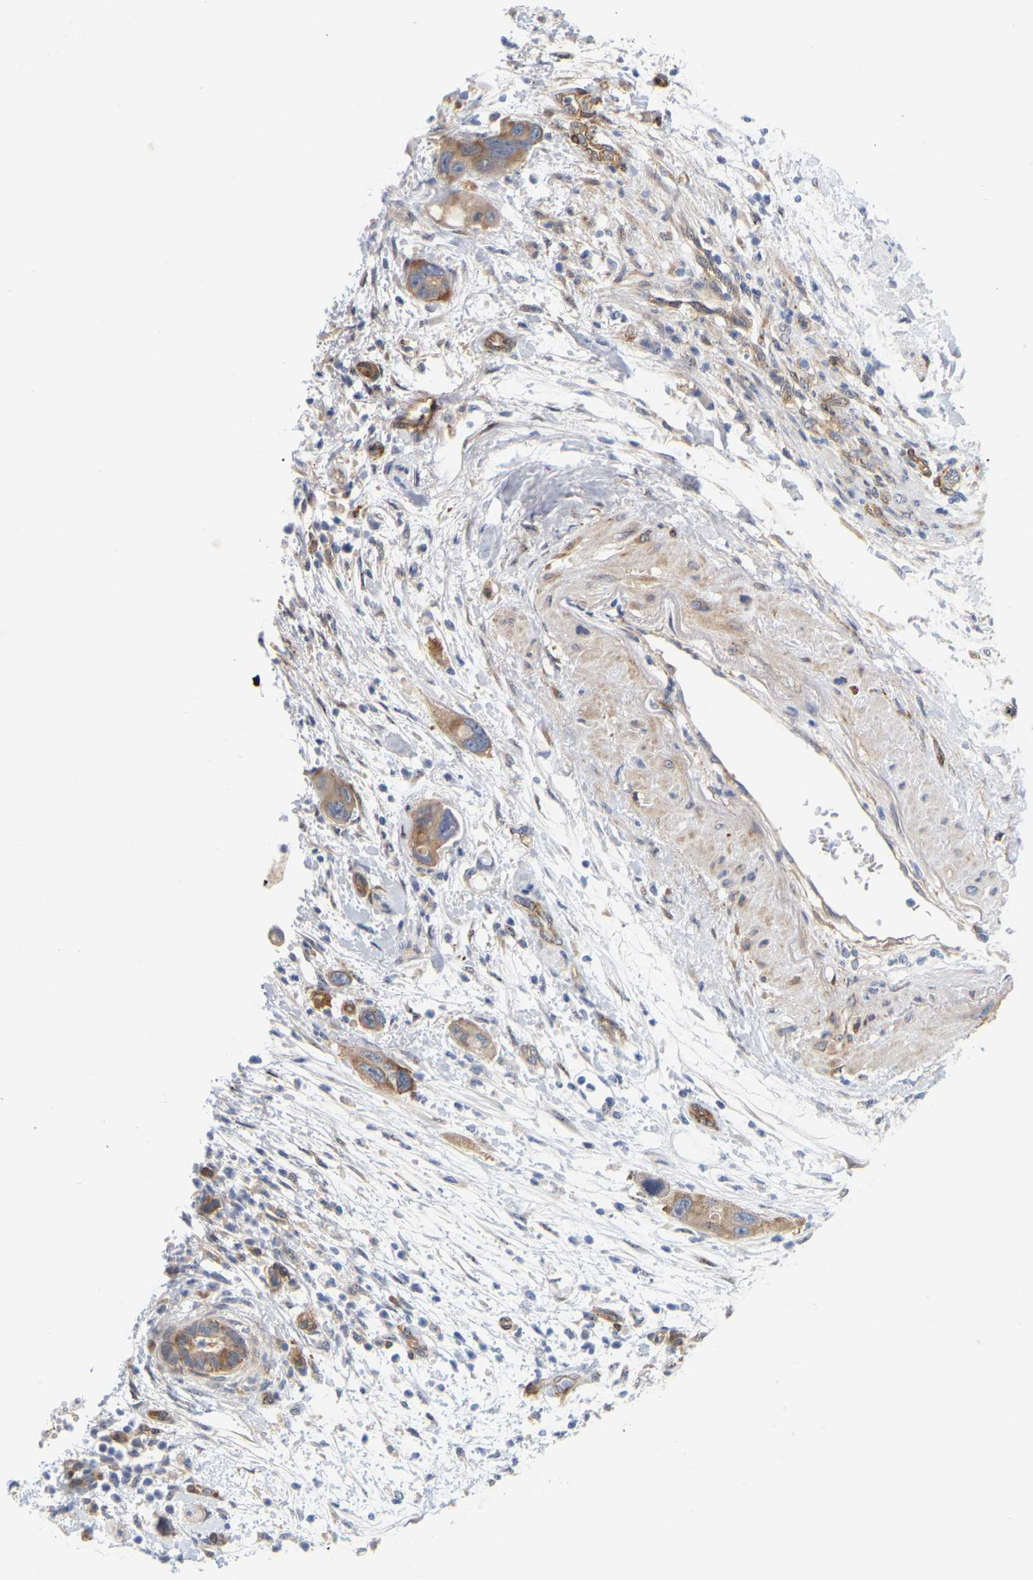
{"staining": {"intensity": "moderate", "quantity": ">75%", "location": "cytoplasmic/membranous"}, "tissue": "pancreatic cancer", "cell_type": "Tumor cells", "image_type": "cancer", "snomed": [{"axis": "morphology", "description": "Normal tissue, NOS"}, {"axis": "morphology", "description": "Adenocarcinoma, NOS"}, {"axis": "topography", "description": "Pancreas"}], "caption": "The image shows a brown stain indicating the presence of a protein in the cytoplasmic/membranous of tumor cells in pancreatic adenocarcinoma.", "gene": "RAPH1", "patient": {"sex": "female", "age": 71}}